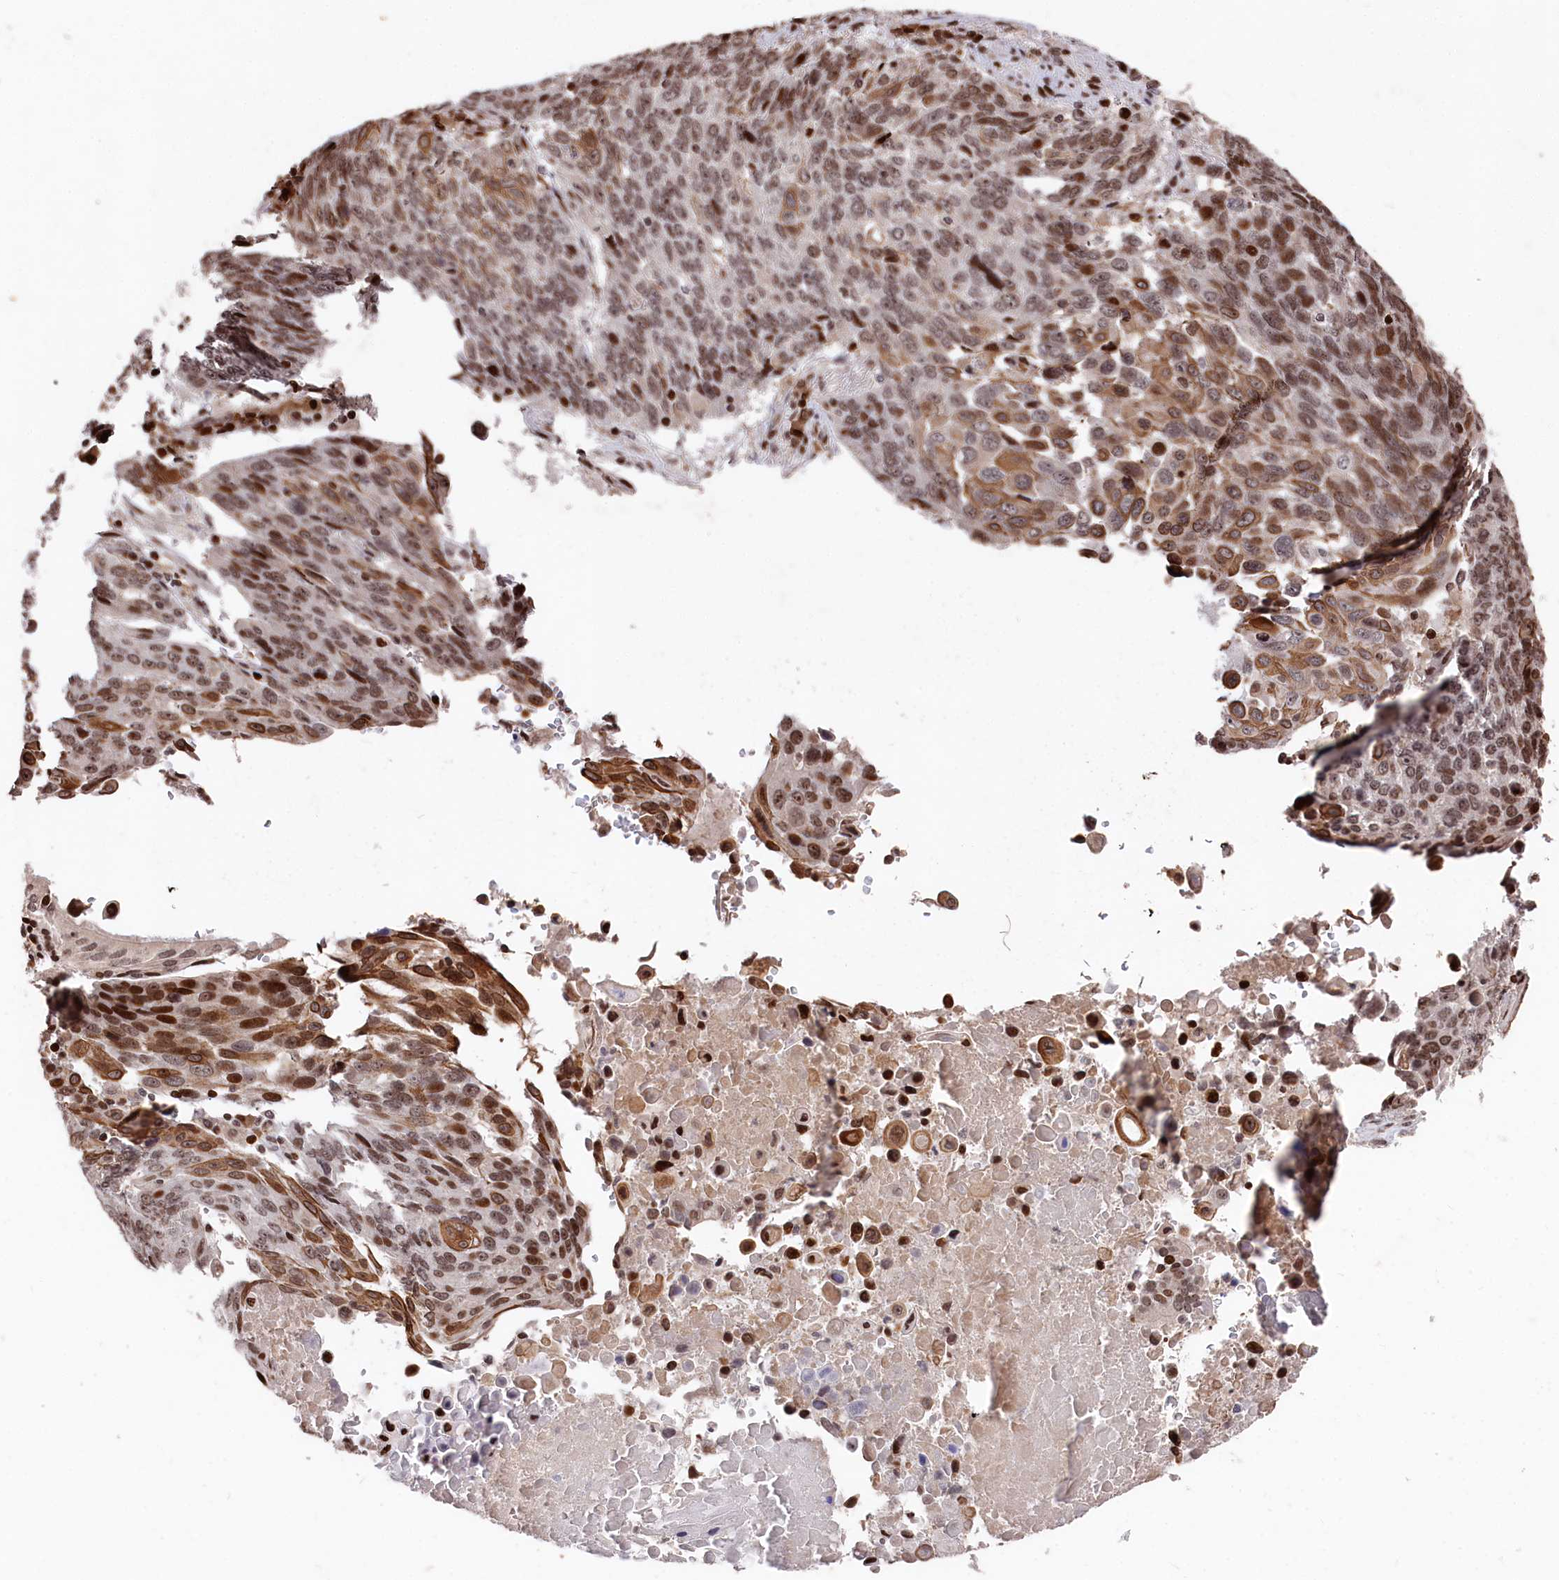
{"staining": {"intensity": "moderate", "quantity": ">75%", "location": "cytoplasmic/membranous,nuclear"}, "tissue": "lung cancer", "cell_type": "Tumor cells", "image_type": "cancer", "snomed": [{"axis": "morphology", "description": "Squamous cell carcinoma, NOS"}, {"axis": "topography", "description": "Lung"}], "caption": "Moderate cytoplasmic/membranous and nuclear protein staining is seen in about >75% of tumor cells in squamous cell carcinoma (lung).", "gene": "MCF2L2", "patient": {"sex": "male", "age": 66}}